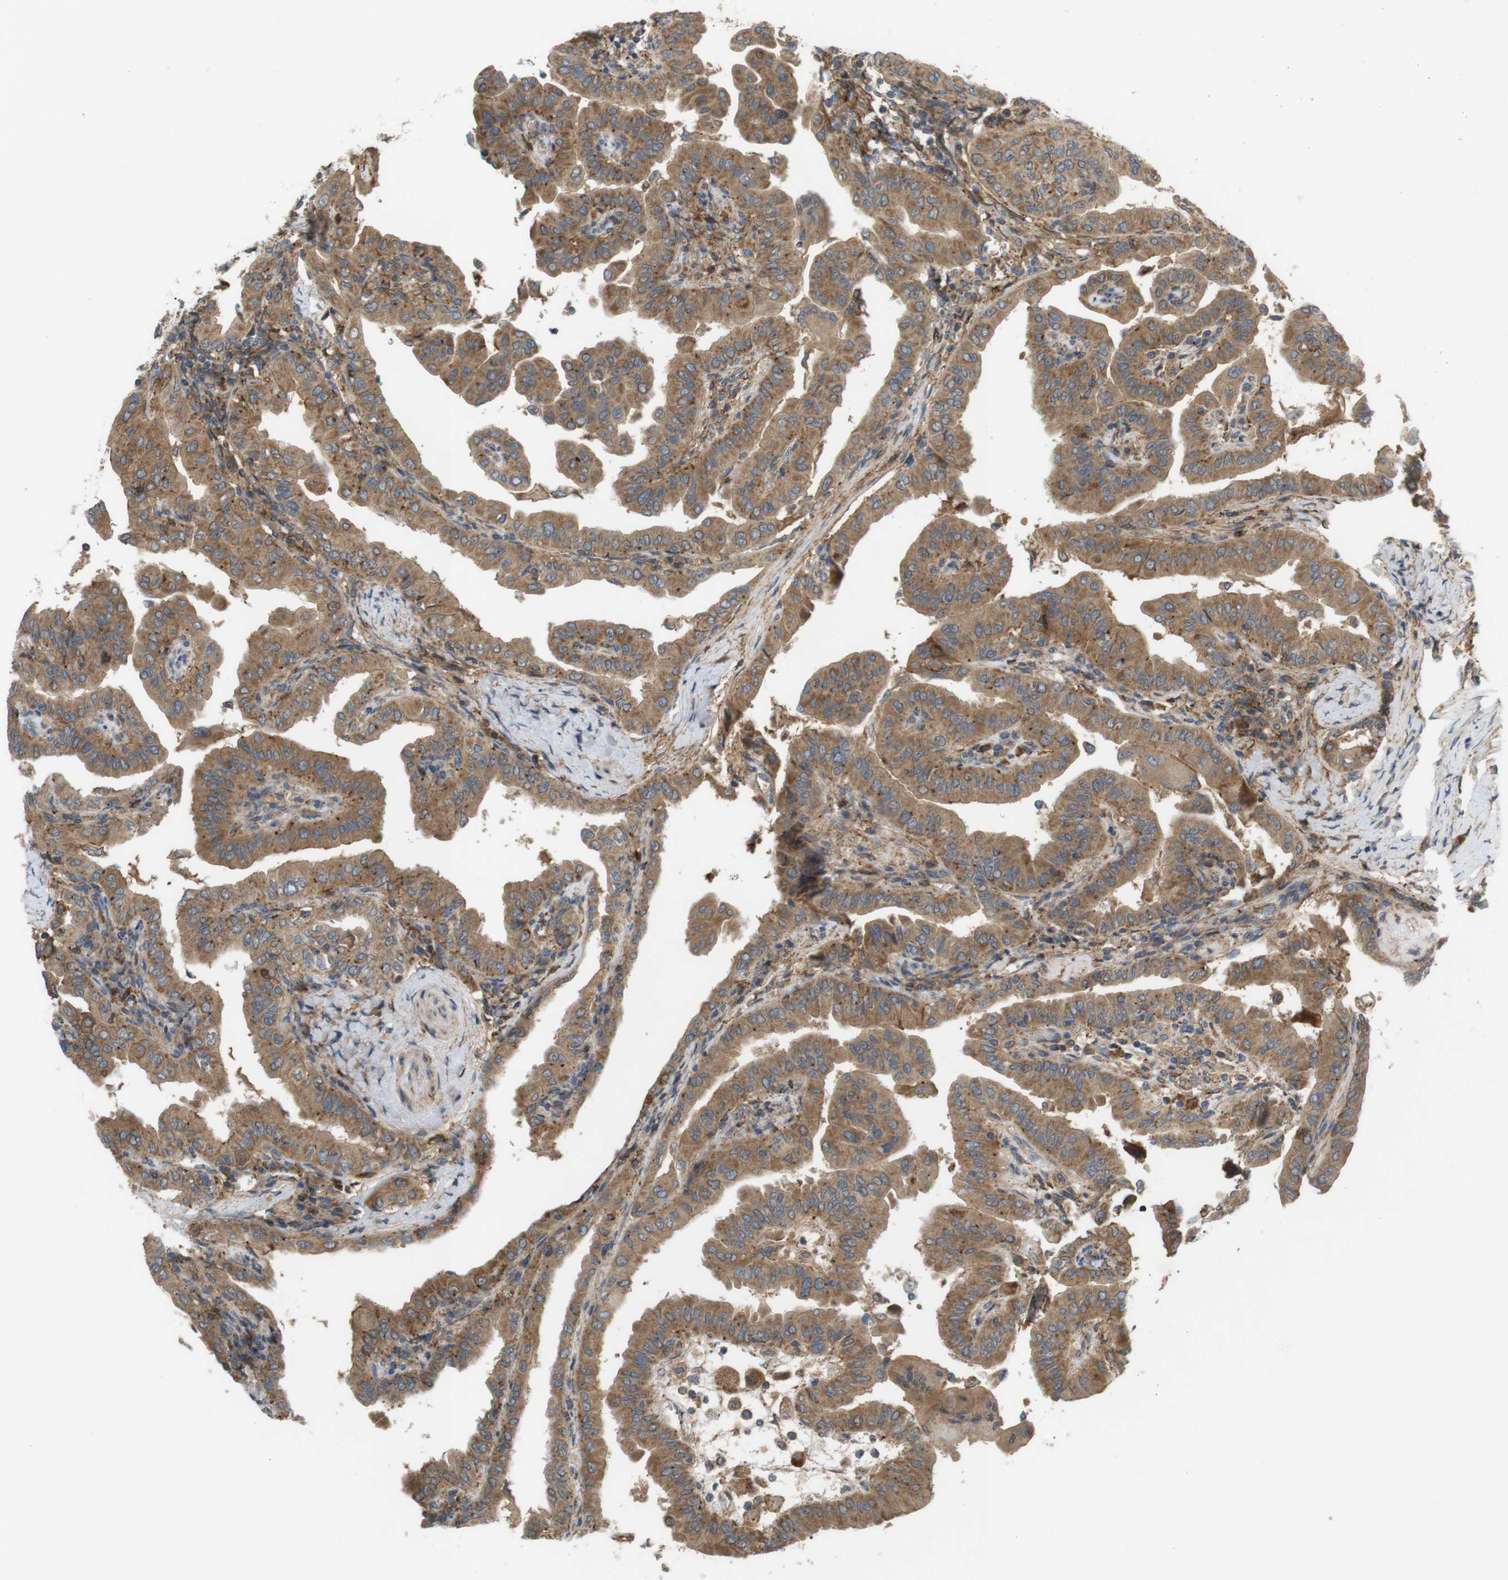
{"staining": {"intensity": "moderate", "quantity": ">75%", "location": "cytoplasmic/membranous"}, "tissue": "thyroid cancer", "cell_type": "Tumor cells", "image_type": "cancer", "snomed": [{"axis": "morphology", "description": "Papillary adenocarcinoma, NOS"}, {"axis": "topography", "description": "Thyroid gland"}], "caption": "IHC of human thyroid cancer exhibits medium levels of moderate cytoplasmic/membranous staining in about >75% of tumor cells.", "gene": "DDAH2", "patient": {"sex": "male", "age": 33}}